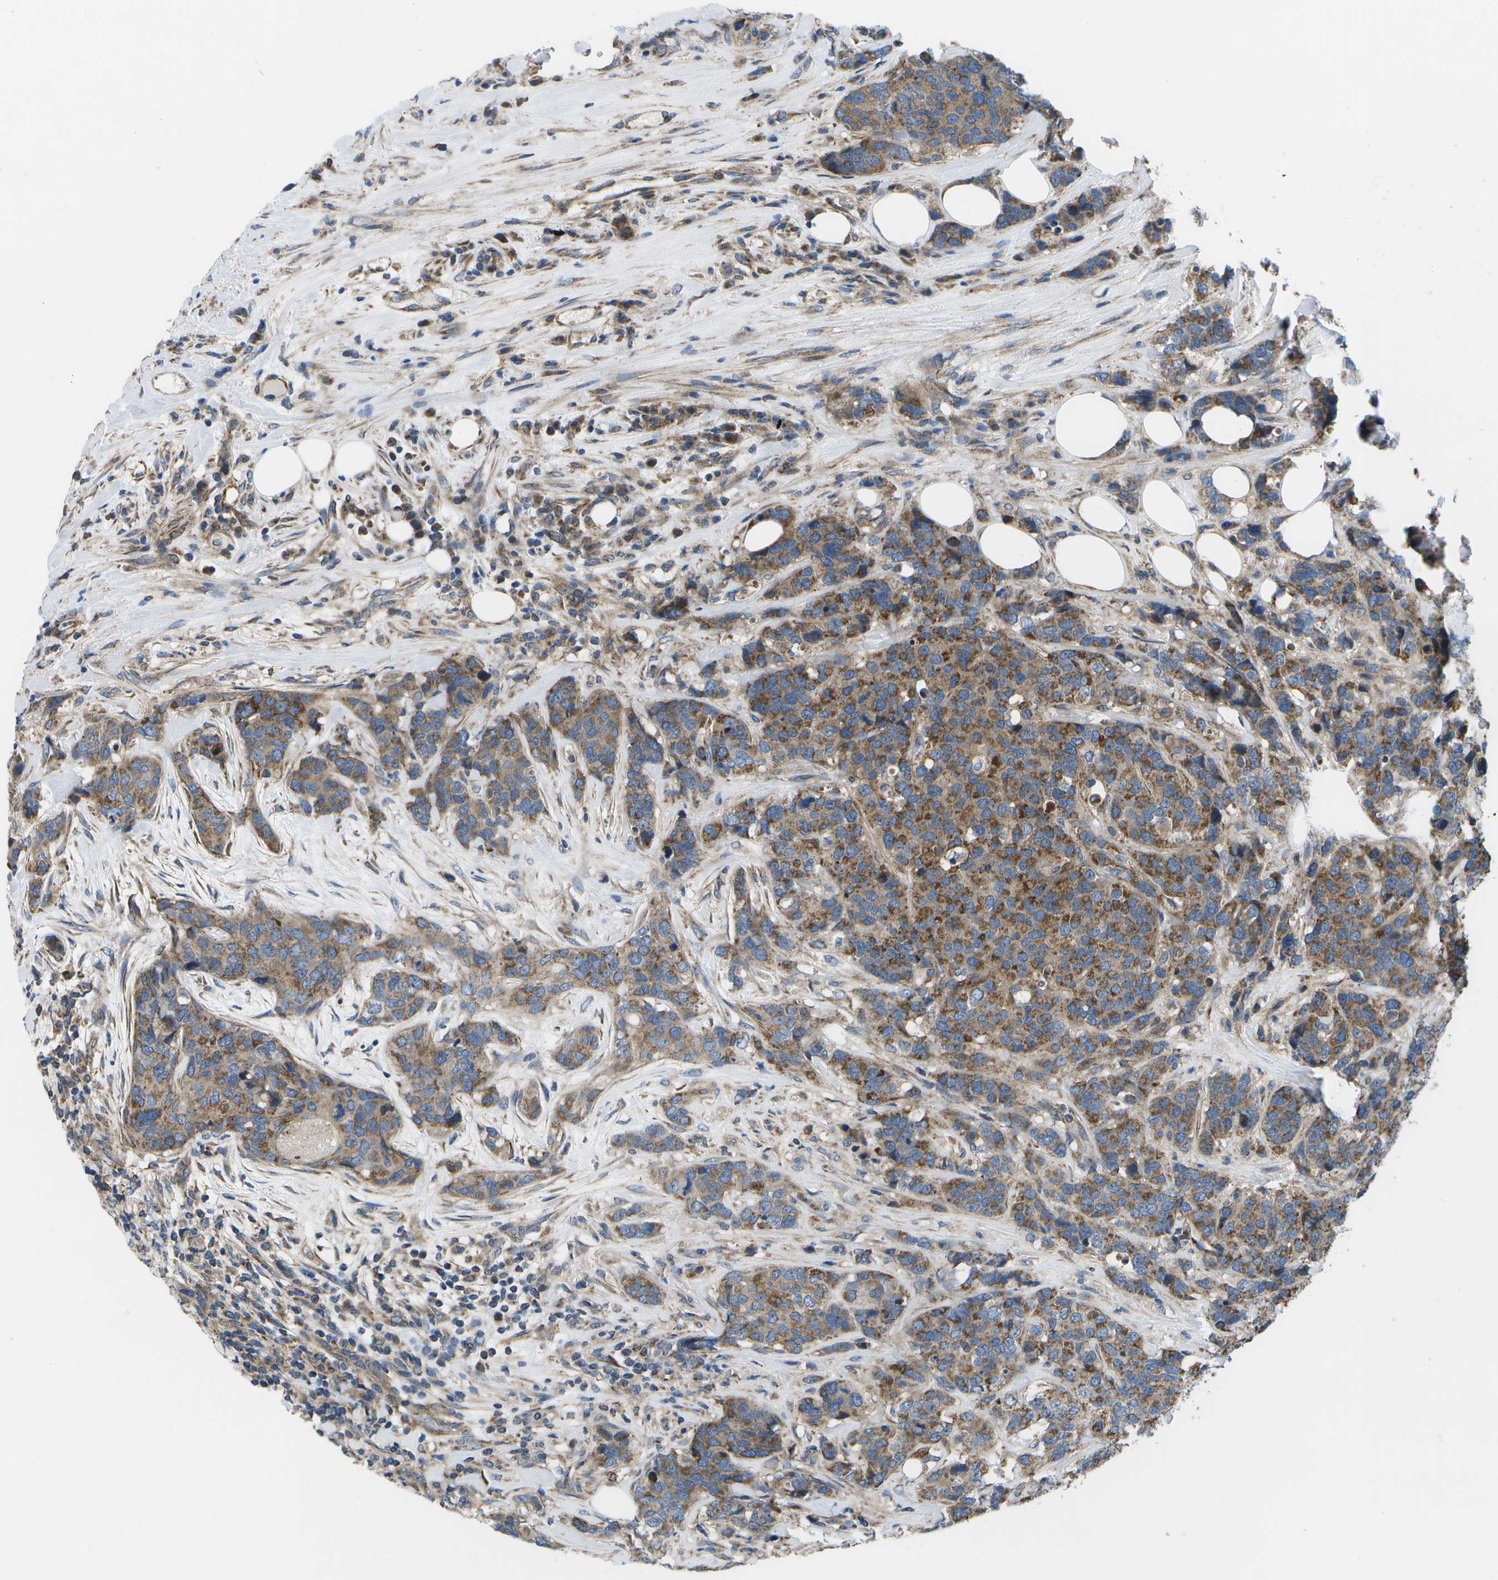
{"staining": {"intensity": "moderate", "quantity": ">75%", "location": "cytoplasmic/membranous"}, "tissue": "breast cancer", "cell_type": "Tumor cells", "image_type": "cancer", "snomed": [{"axis": "morphology", "description": "Lobular carcinoma"}, {"axis": "topography", "description": "Breast"}], "caption": "The histopathology image exhibits immunohistochemical staining of breast cancer. There is moderate cytoplasmic/membranous expression is appreciated in approximately >75% of tumor cells. (brown staining indicates protein expression, while blue staining denotes nuclei).", "gene": "MVK", "patient": {"sex": "female", "age": 59}}